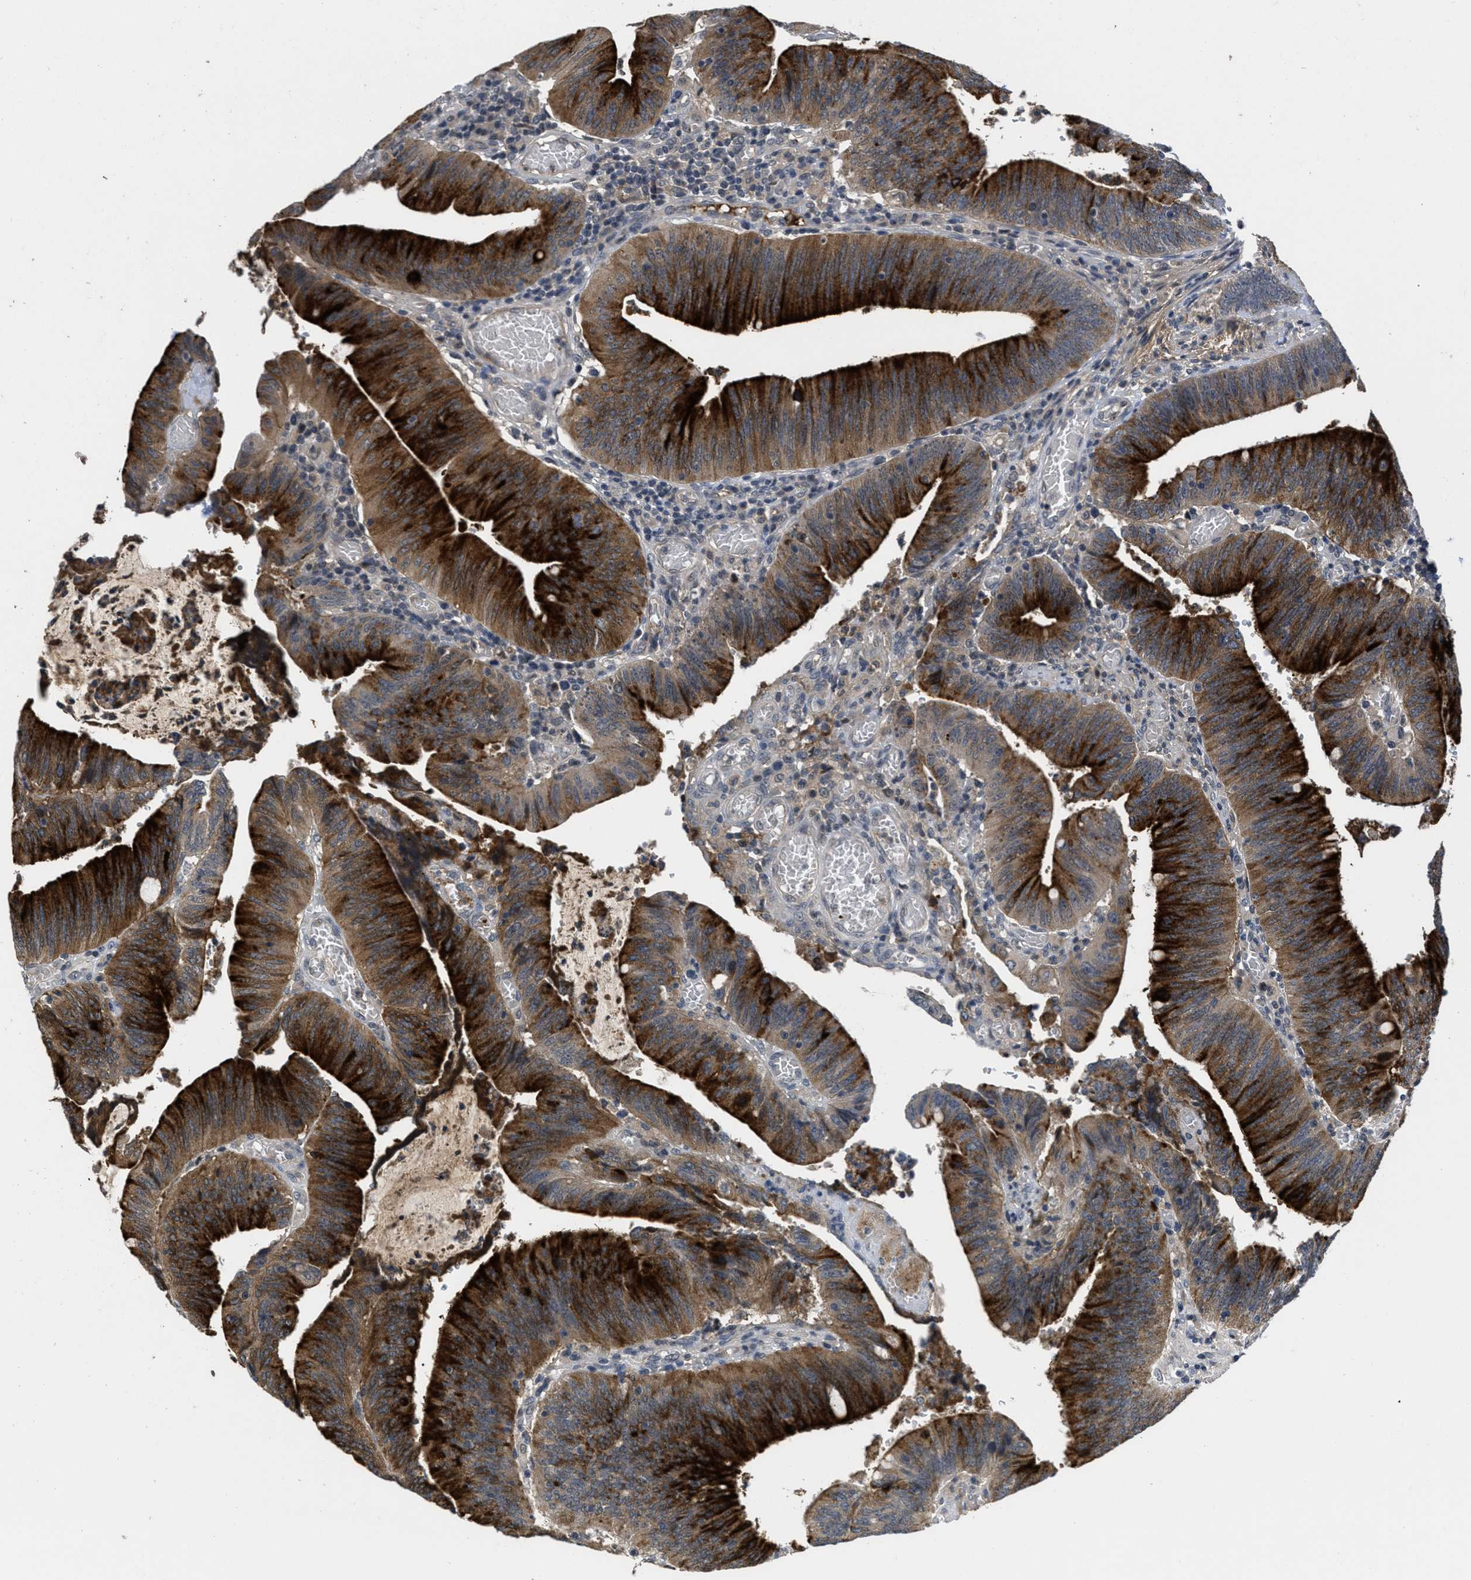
{"staining": {"intensity": "strong", "quantity": ">75%", "location": "cytoplasmic/membranous"}, "tissue": "colorectal cancer", "cell_type": "Tumor cells", "image_type": "cancer", "snomed": [{"axis": "morphology", "description": "Normal tissue, NOS"}, {"axis": "morphology", "description": "Adenocarcinoma, NOS"}, {"axis": "topography", "description": "Rectum"}], "caption": "Immunohistochemistry (IHC) (DAB) staining of adenocarcinoma (colorectal) demonstrates strong cytoplasmic/membranous protein staining in about >75% of tumor cells.", "gene": "ANGPT1", "patient": {"sex": "female", "age": 66}}